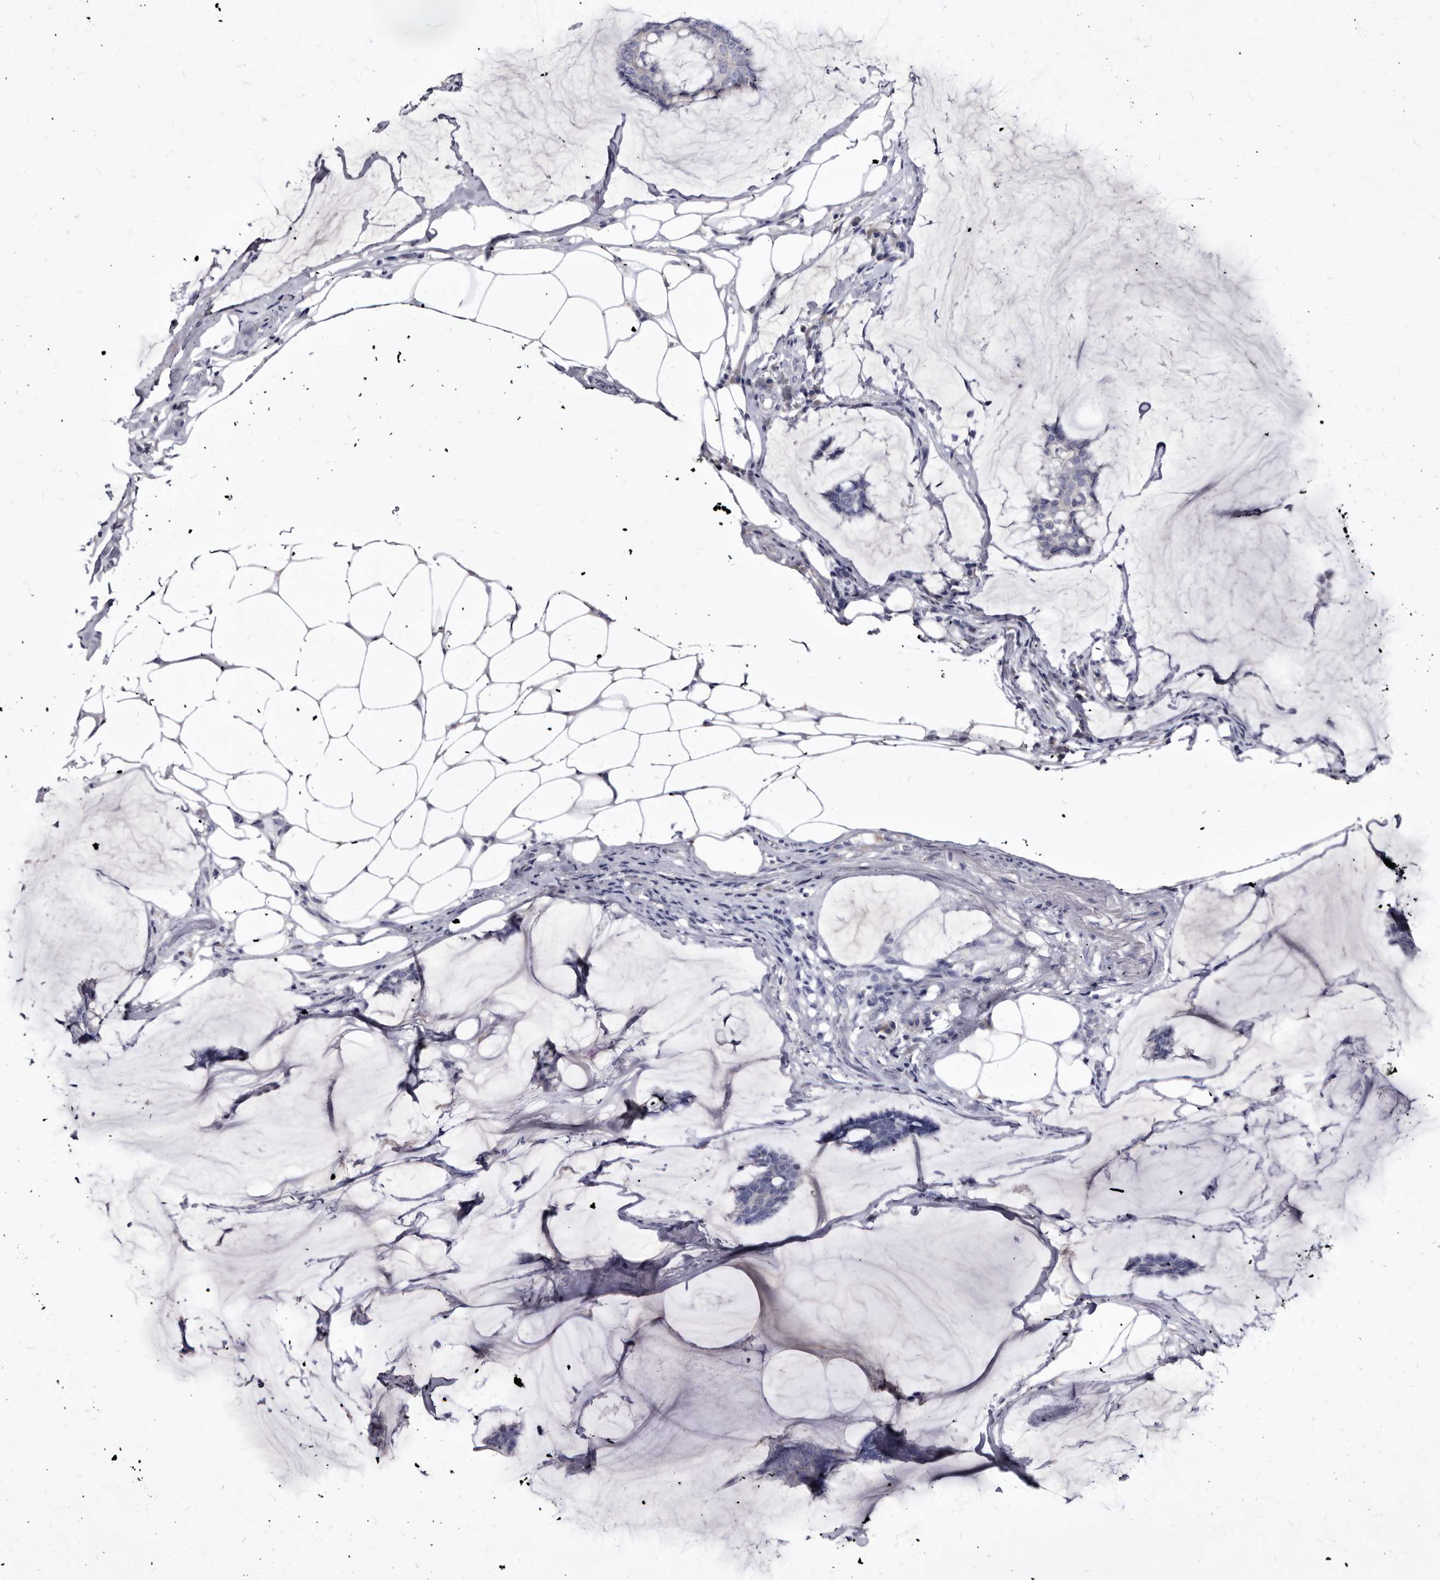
{"staining": {"intensity": "negative", "quantity": "none", "location": "none"}, "tissue": "breast cancer", "cell_type": "Tumor cells", "image_type": "cancer", "snomed": [{"axis": "morphology", "description": "Duct carcinoma"}, {"axis": "topography", "description": "Breast"}], "caption": "This is an IHC image of breast cancer. There is no positivity in tumor cells.", "gene": "SLC39A2", "patient": {"sex": "female", "age": 93}}